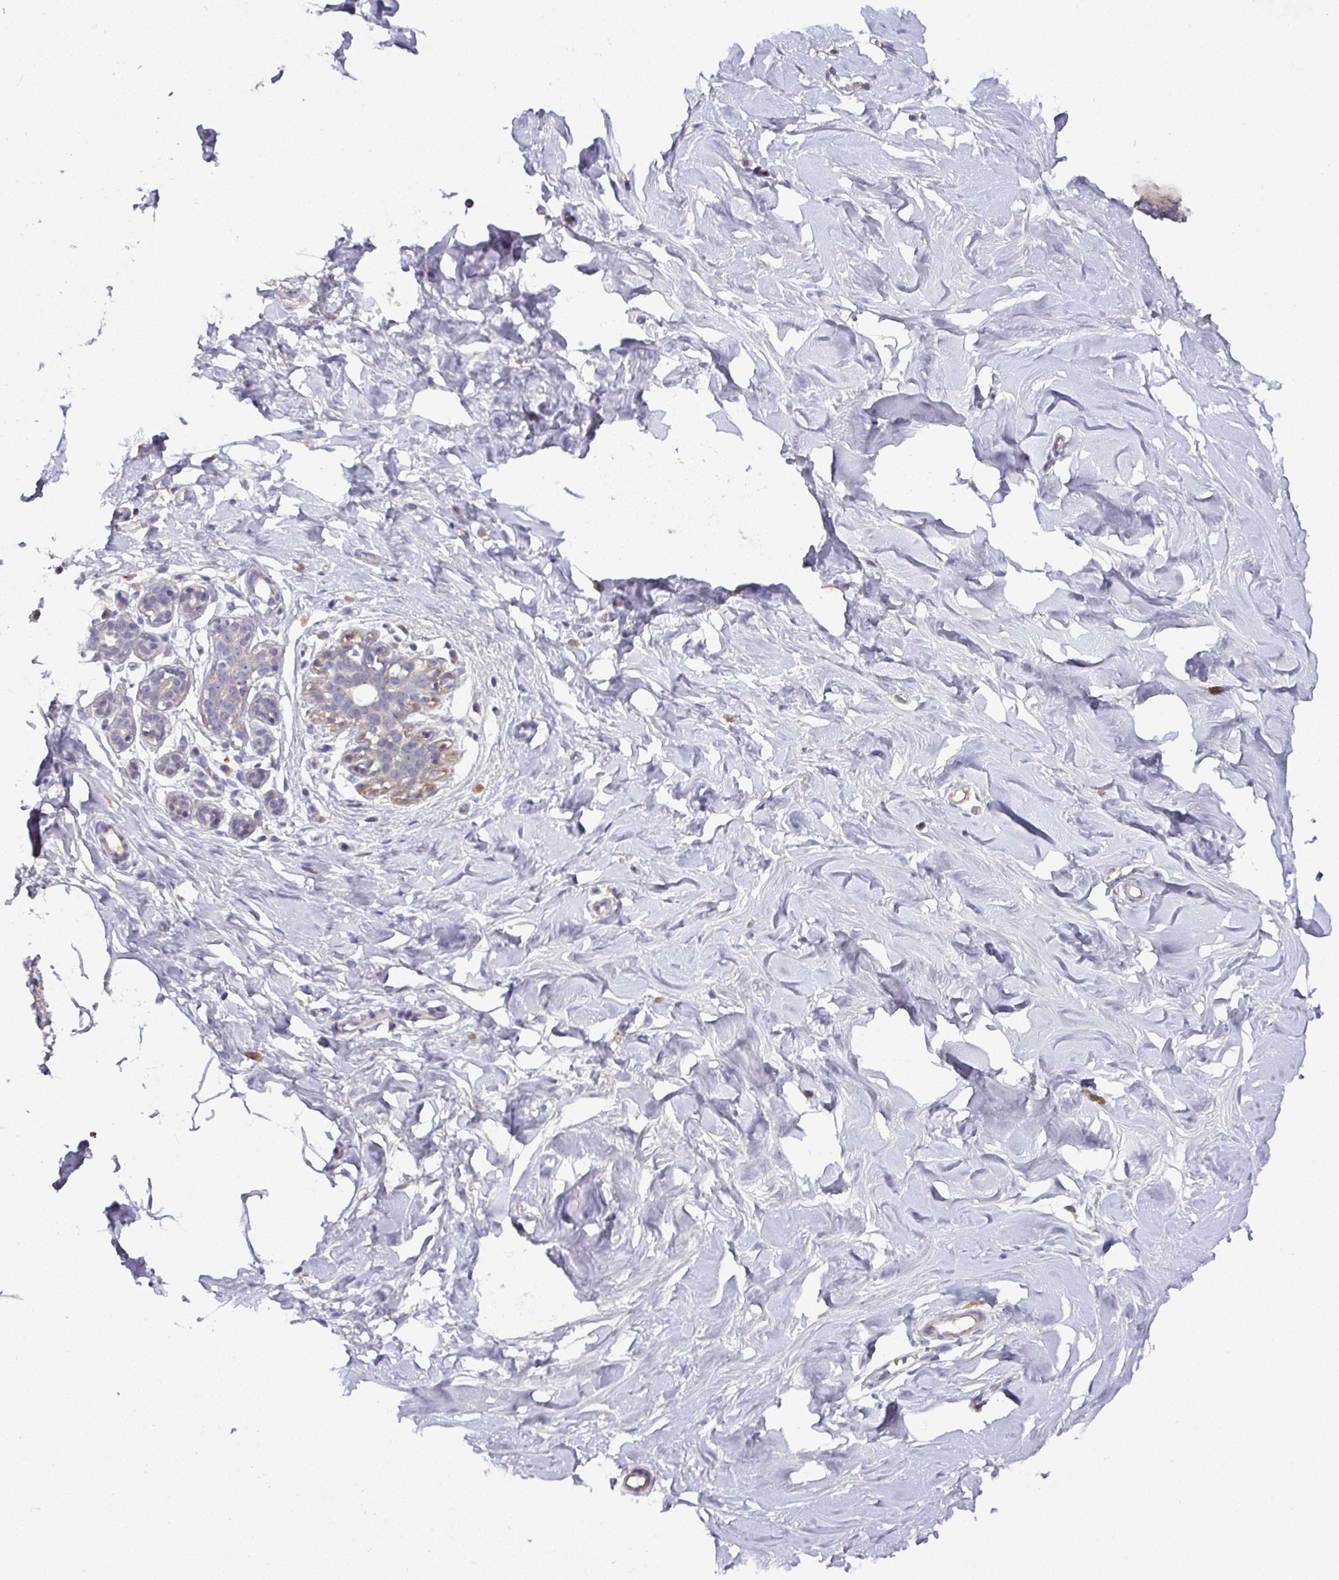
{"staining": {"intensity": "negative", "quantity": "none", "location": "none"}, "tissue": "breast", "cell_type": "Adipocytes", "image_type": "normal", "snomed": [{"axis": "morphology", "description": "Normal tissue, NOS"}, {"axis": "topography", "description": "Breast"}], "caption": "This micrograph is of normal breast stained with immunohistochemistry (IHC) to label a protein in brown with the nuclei are counter-stained blue. There is no positivity in adipocytes.", "gene": "AEBP2", "patient": {"sex": "female", "age": 27}}